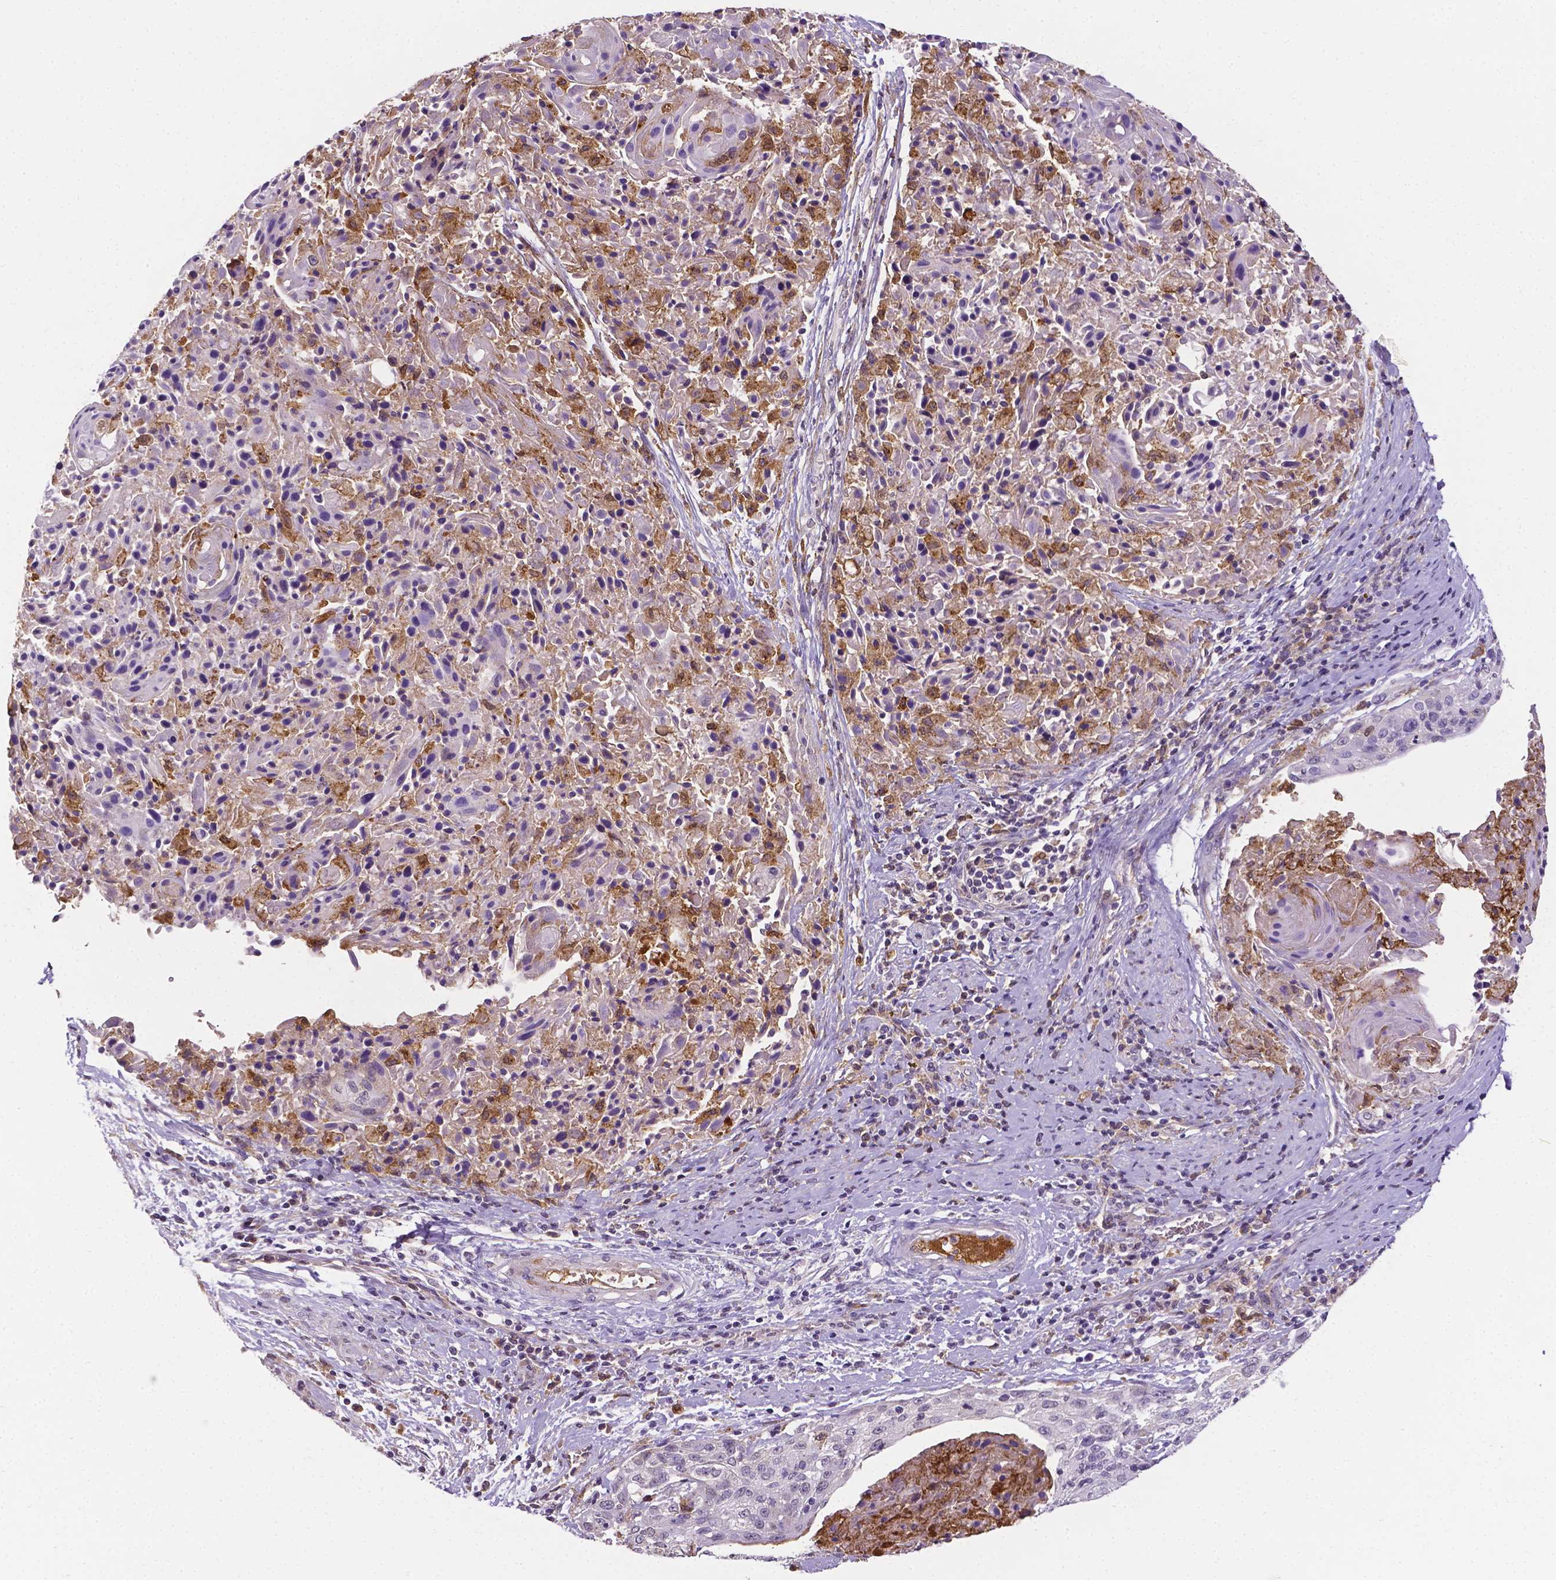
{"staining": {"intensity": "negative", "quantity": "none", "location": "none"}, "tissue": "cervical cancer", "cell_type": "Tumor cells", "image_type": "cancer", "snomed": [{"axis": "morphology", "description": "Squamous cell carcinoma, NOS"}, {"axis": "topography", "description": "Cervix"}], "caption": "Squamous cell carcinoma (cervical) stained for a protein using IHC exhibits no expression tumor cells.", "gene": "APOE", "patient": {"sex": "female", "age": 31}}